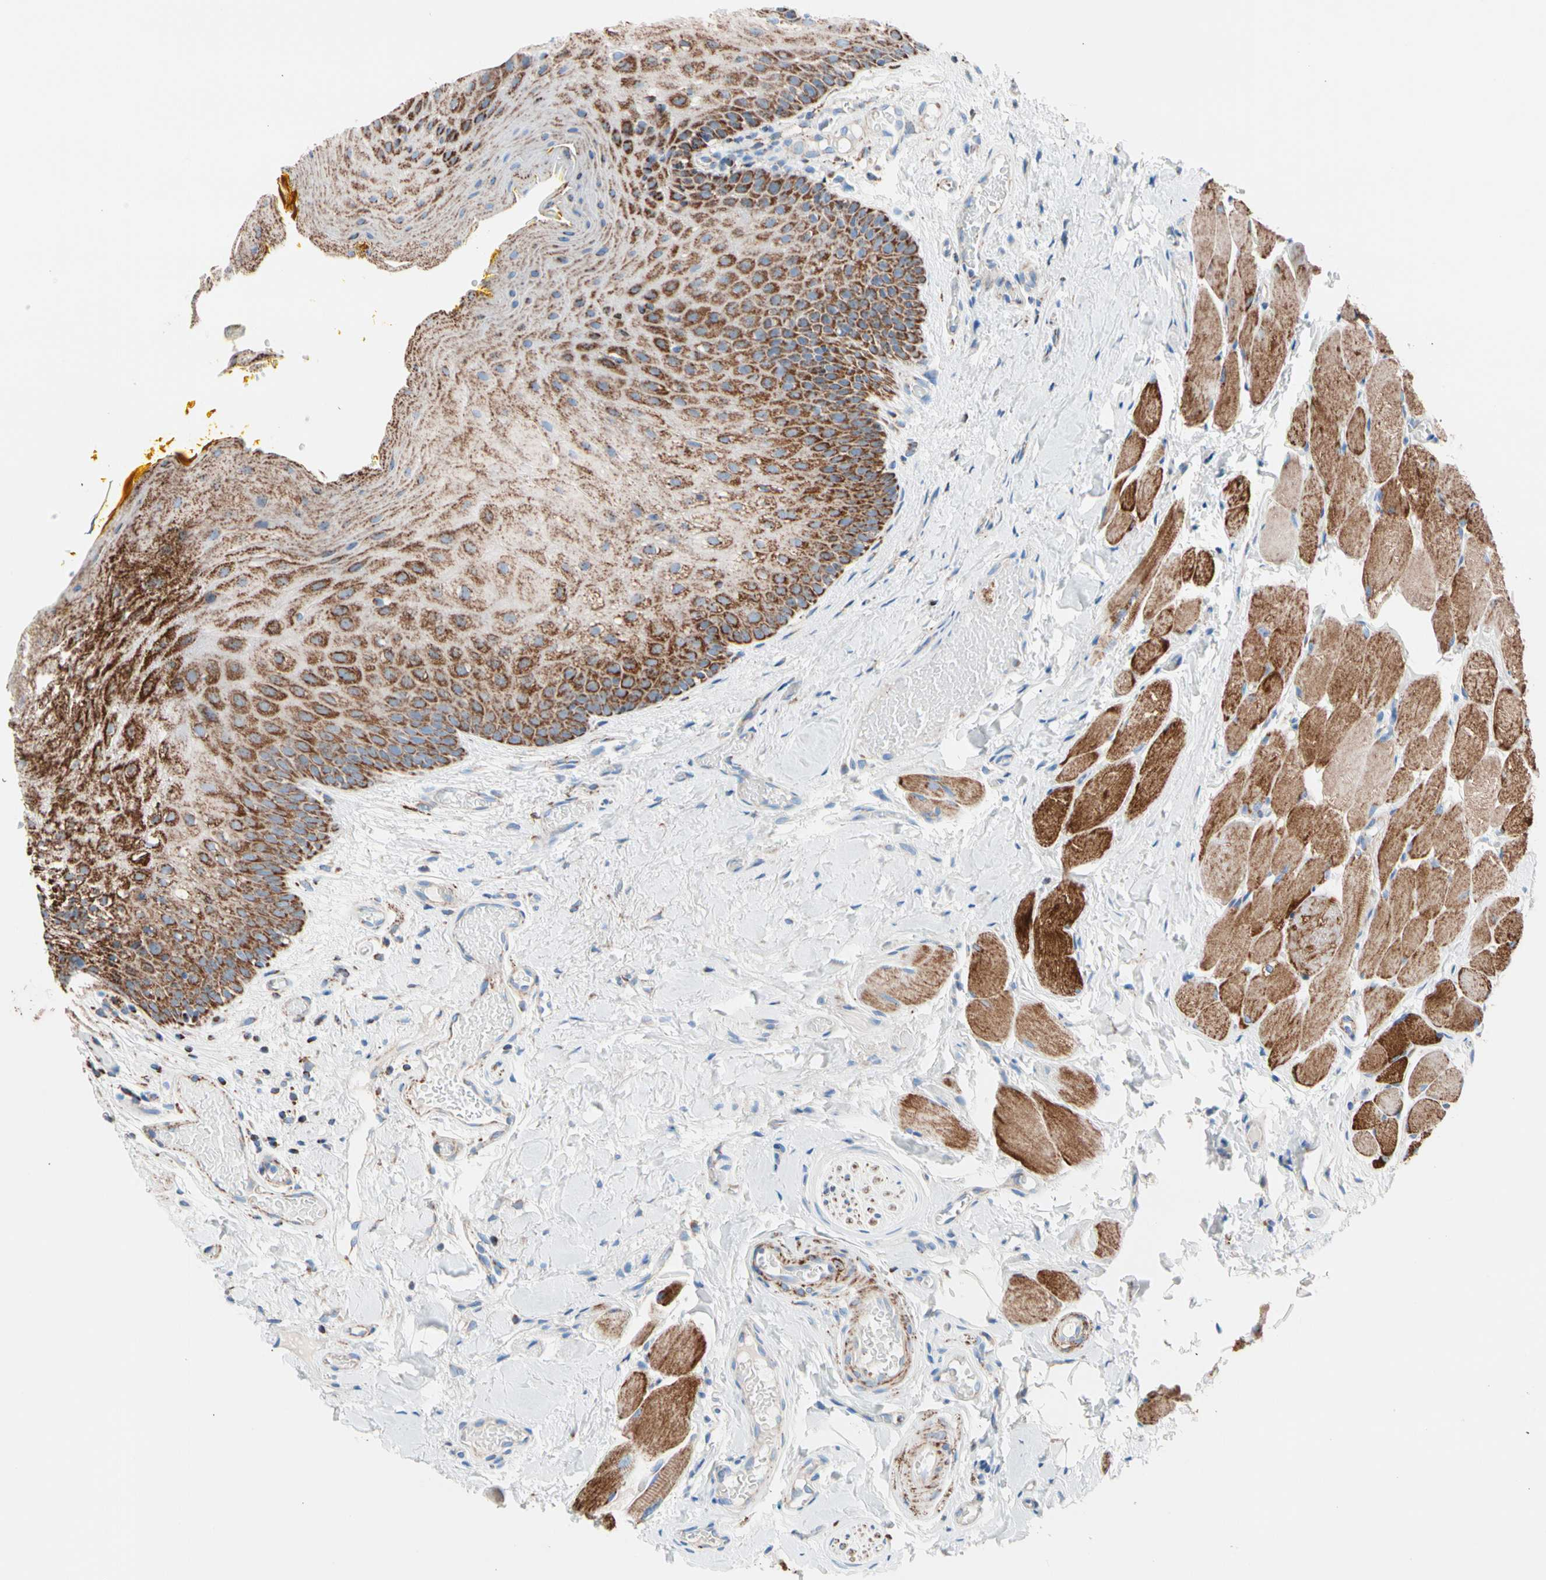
{"staining": {"intensity": "strong", "quantity": ">75%", "location": "cytoplasmic/membranous"}, "tissue": "oral mucosa", "cell_type": "Squamous epithelial cells", "image_type": "normal", "snomed": [{"axis": "morphology", "description": "Normal tissue, NOS"}, {"axis": "topography", "description": "Oral tissue"}], "caption": "The photomicrograph displays immunohistochemical staining of benign oral mucosa. There is strong cytoplasmic/membranous positivity is present in about >75% of squamous epithelial cells.", "gene": "HK1", "patient": {"sex": "male", "age": 54}}